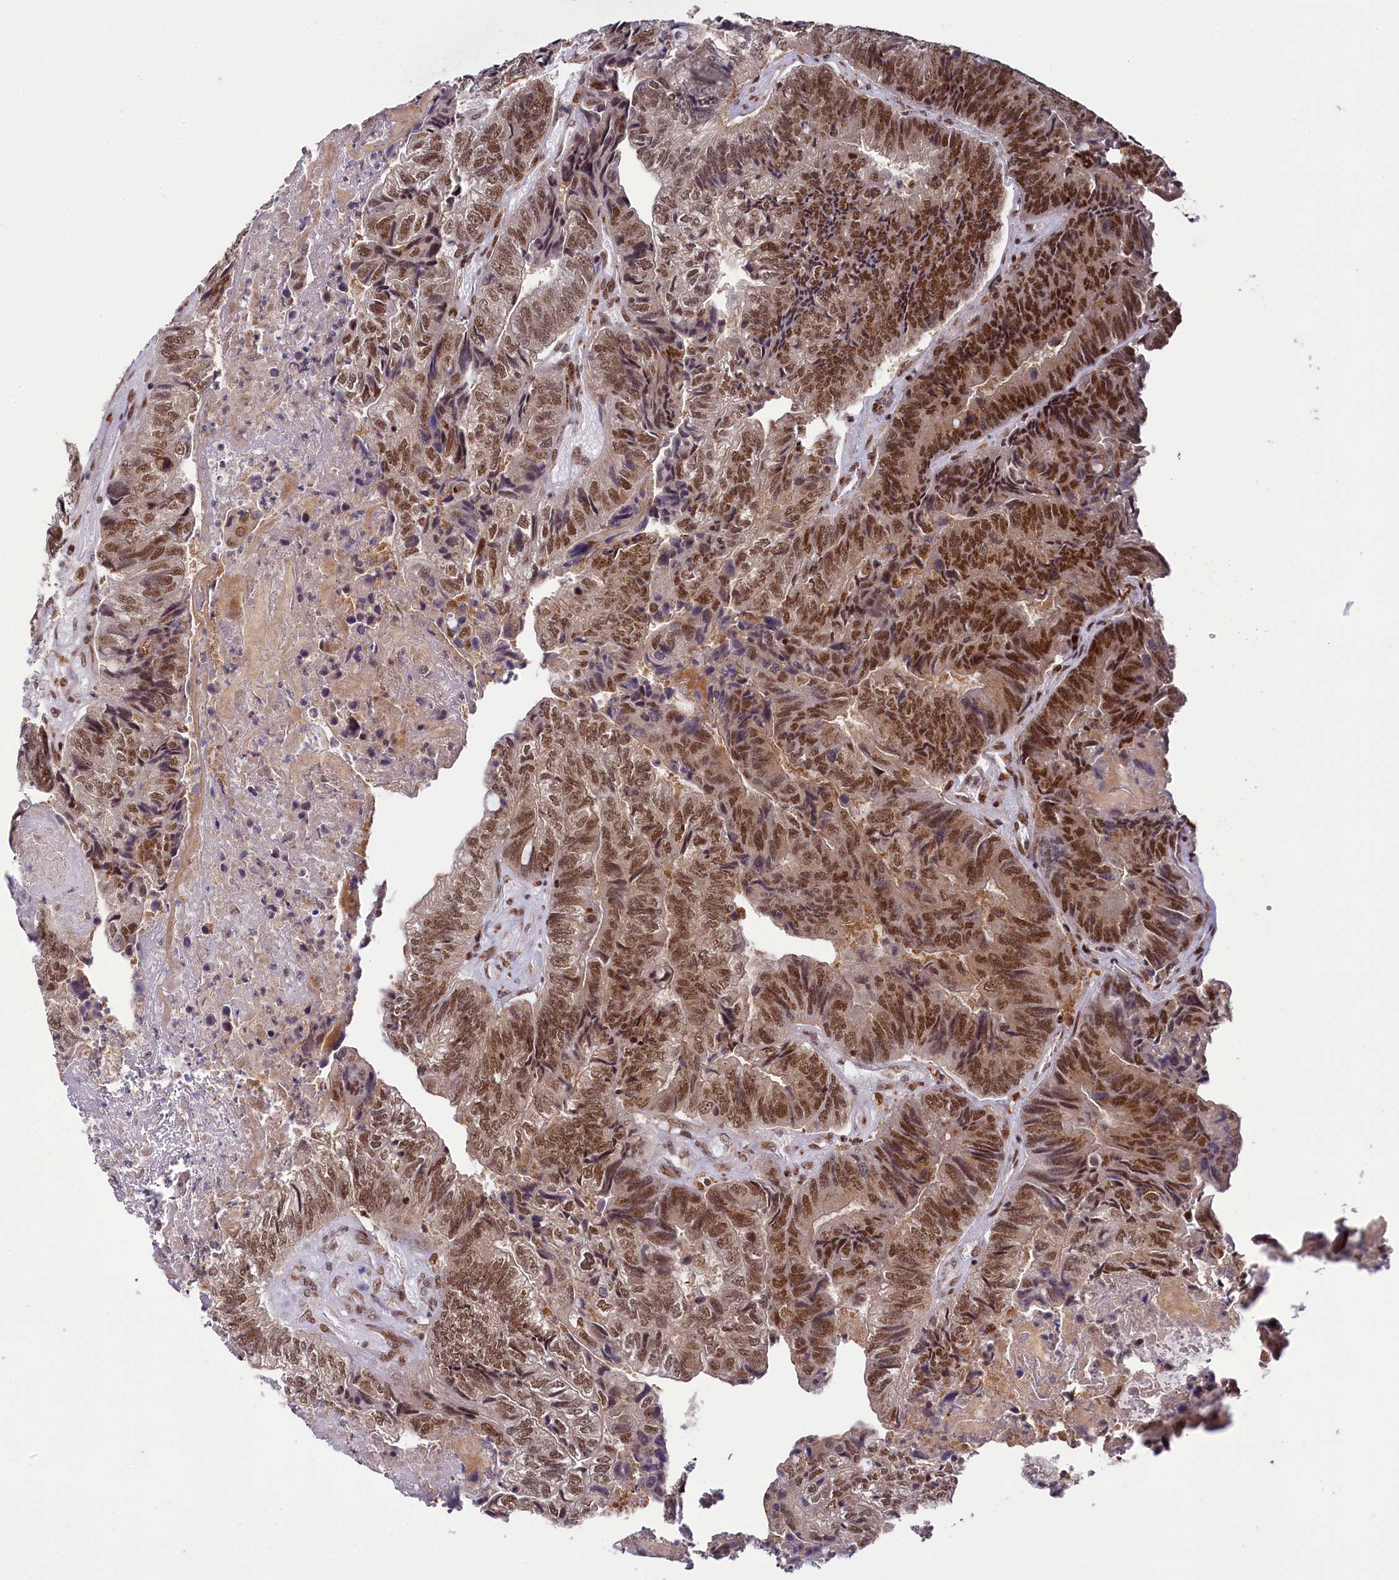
{"staining": {"intensity": "moderate", "quantity": ">75%", "location": "nuclear"}, "tissue": "colorectal cancer", "cell_type": "Tumor cells", "image_type": "cancer", "snomed": [{"axis": "morphology", "description": "Adenocarcinoma, NOS"}, {"axis": "topography", "description": "Colon"}], "caption": "This is an image of IHC staining of colorectal adenocarcinoma, which shows moderate positivity in the nuclear of tumor cells.", "gene": "PPHLN1", "patient": {"sex": "female", "age": 67}}